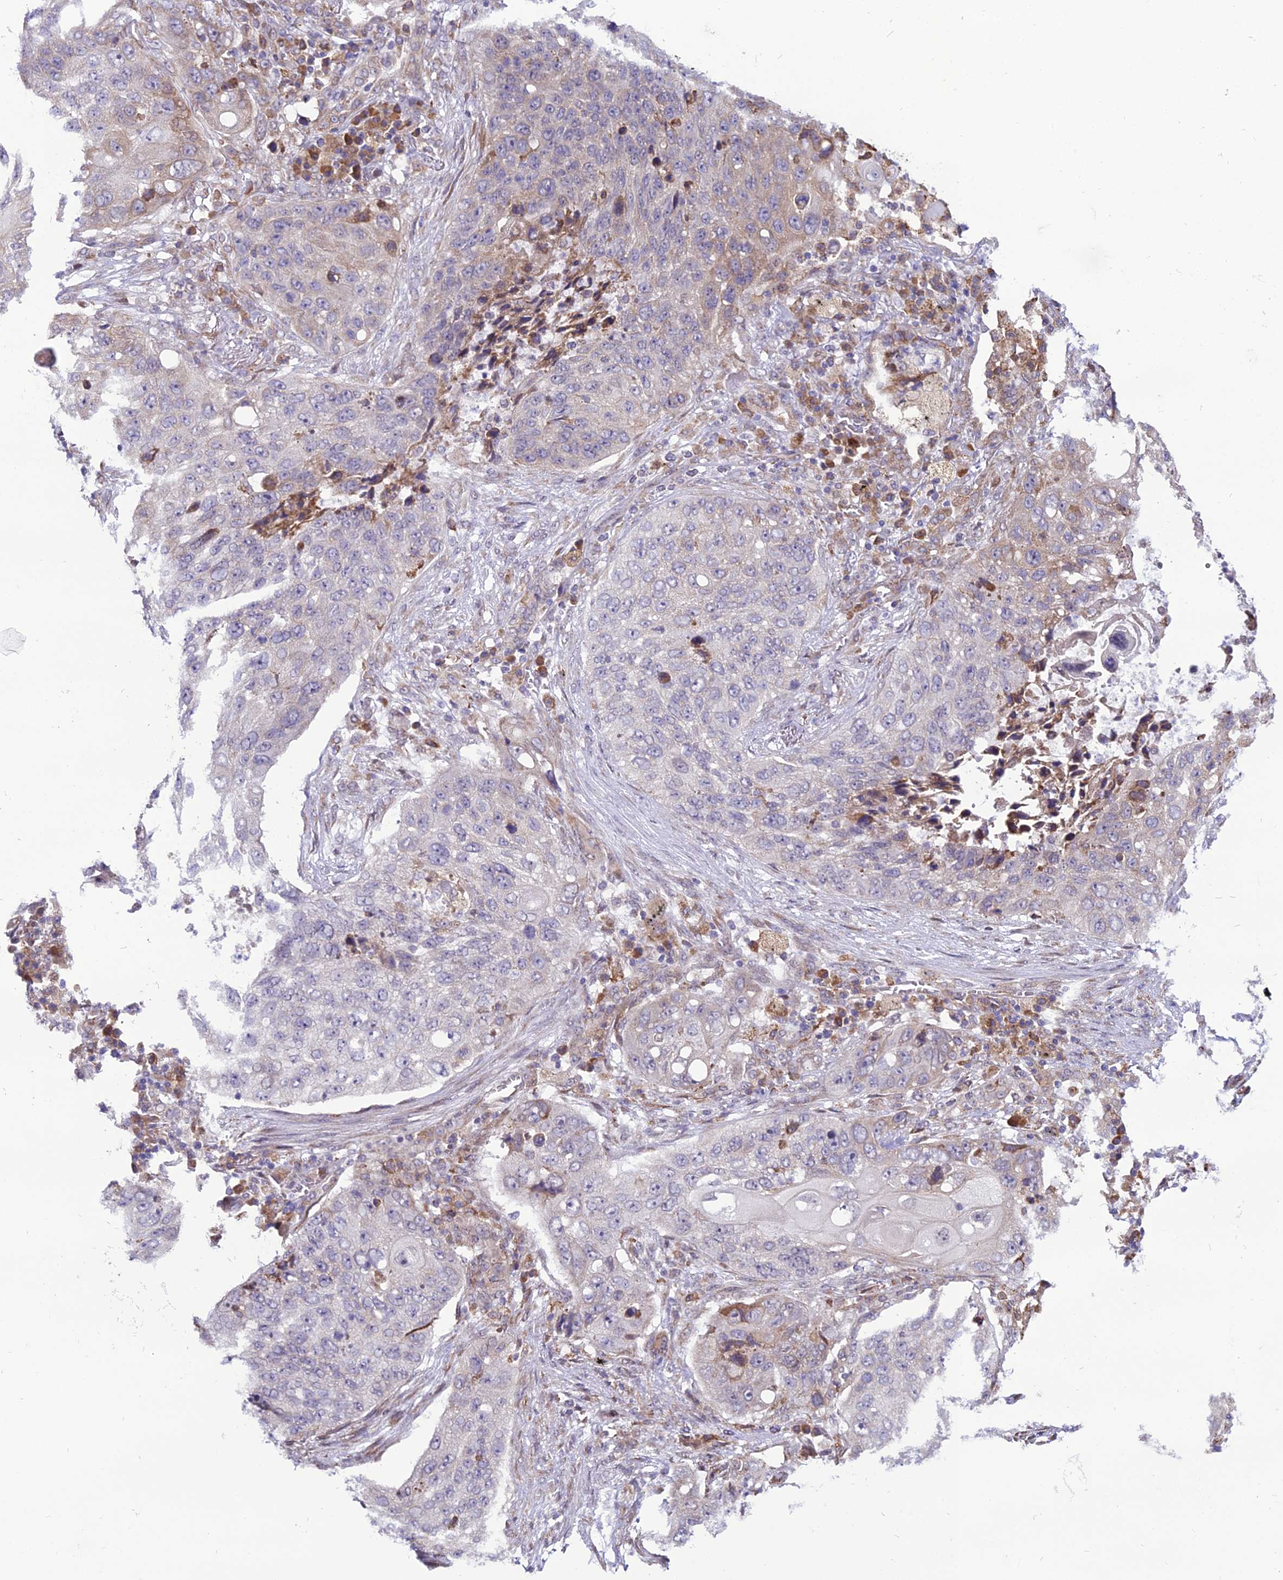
{"staining": {"intensity": "negative", "quantity": "none", "location": "none"}, "tissue": "lung cancer", "cell_type": "Tumor cells", "image_type": "cancer", "snomed": [{"axis": "morphology", "description": "Squamous cell carcinoma, NOS"}, {"axis": "topography", "description": "Lung"}], "caption": "IHC photomicrograph of neoplastic tissue: human lung cancer stained with DAB (3,3'-diaminobenzidine) exhibits no significant protein positivity in tumor cells. (DAB immunohistochemistry (IHC), high magnification).", "gene": "TROAP", "patient": {"sex": "female", "age": 63}}